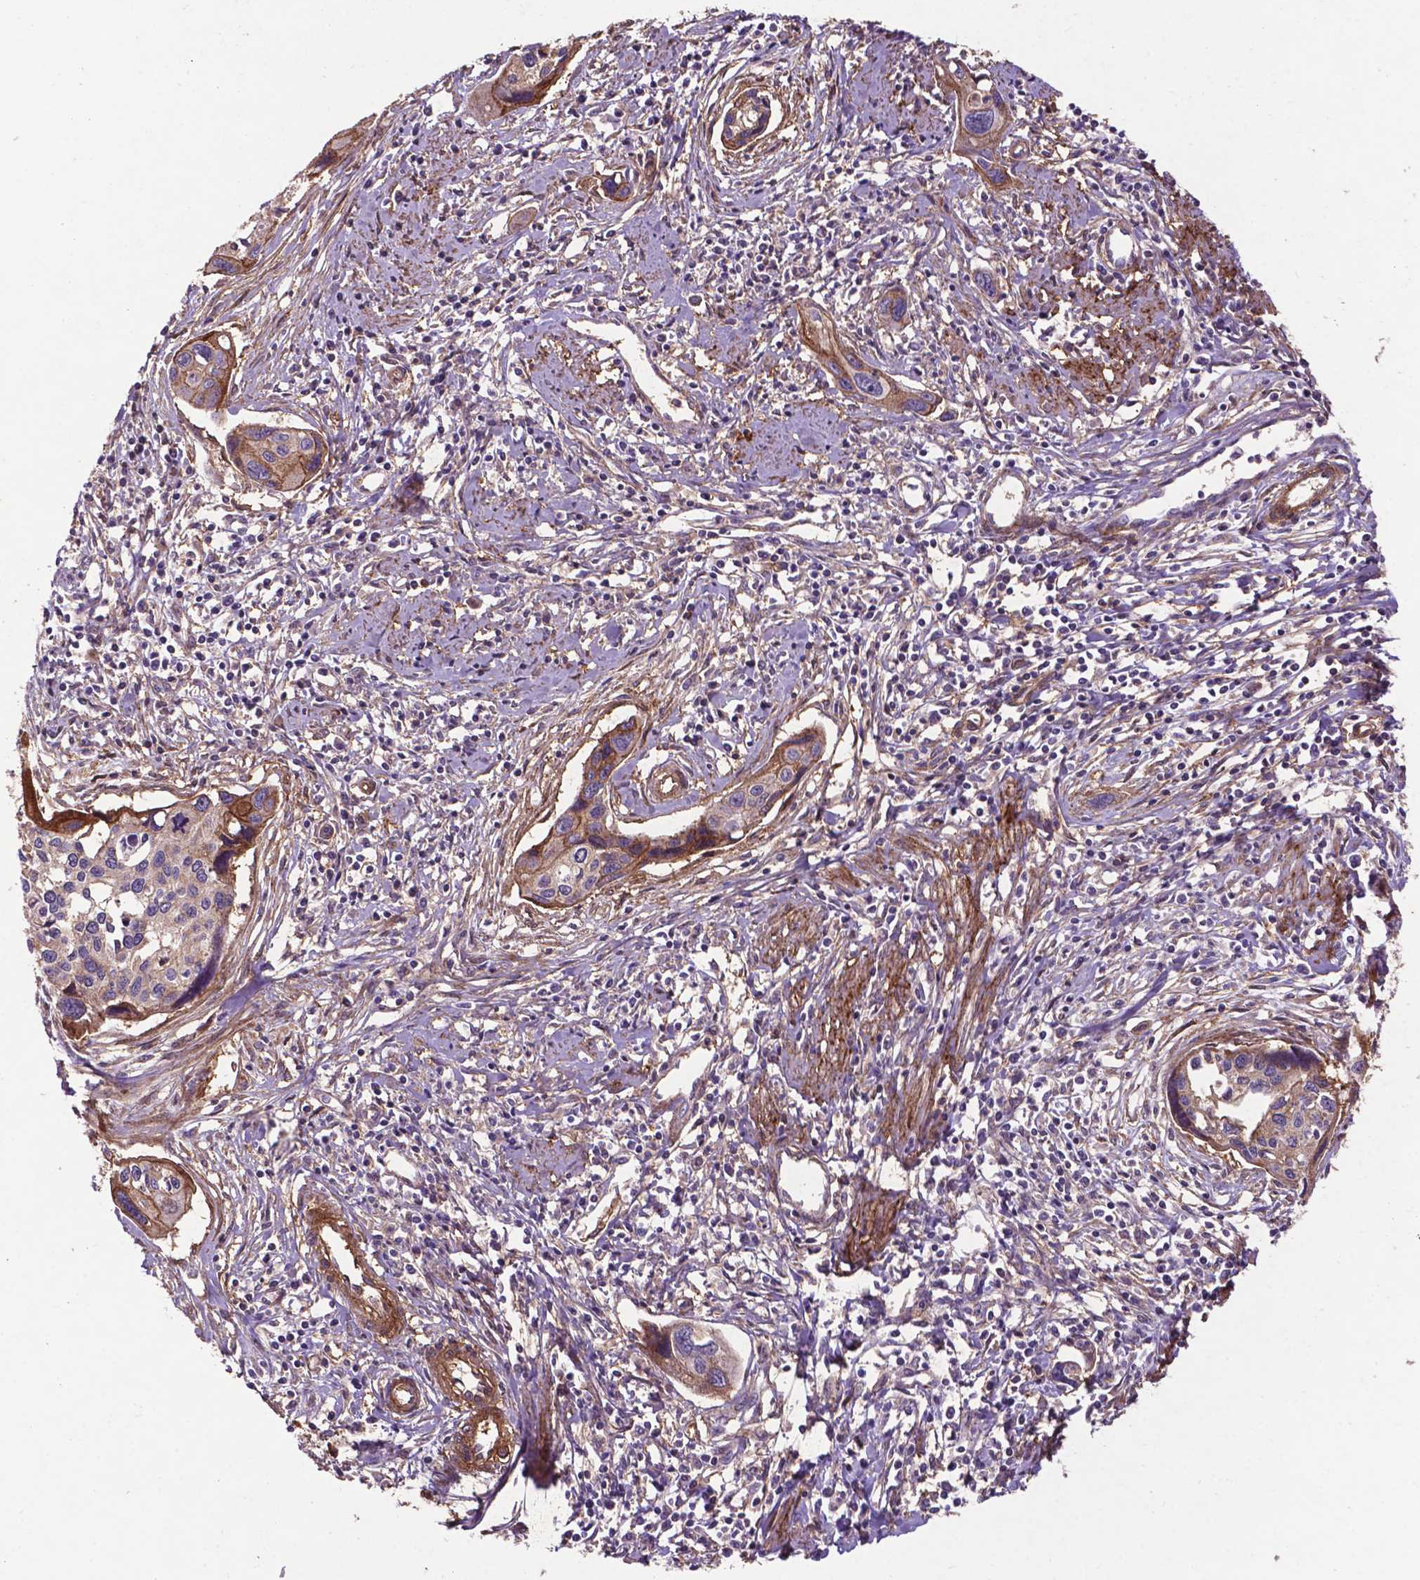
{"staining": {"intensity": "moderate", "quantity": "<25%", "location": "cytoplasmic/membranous"}, "tissue": "cervical cancer", "cell_type": "Tumor cells", "image_type": "cancer", "snomed": [{"axis": "morphology", "description": "Squamous cell carcinoma, NOS"}, {"axis": "topography", "description": "Cervix"}], "caption": "Immunohistochemical staining of squamous cell carcinoma (cervical) exhibits moderate cytoplasmic/membranous protein positivity in approximately <25% of tumor cells.", "gene": "RRAS", "patient": {"sex": "female", "age": 31}}